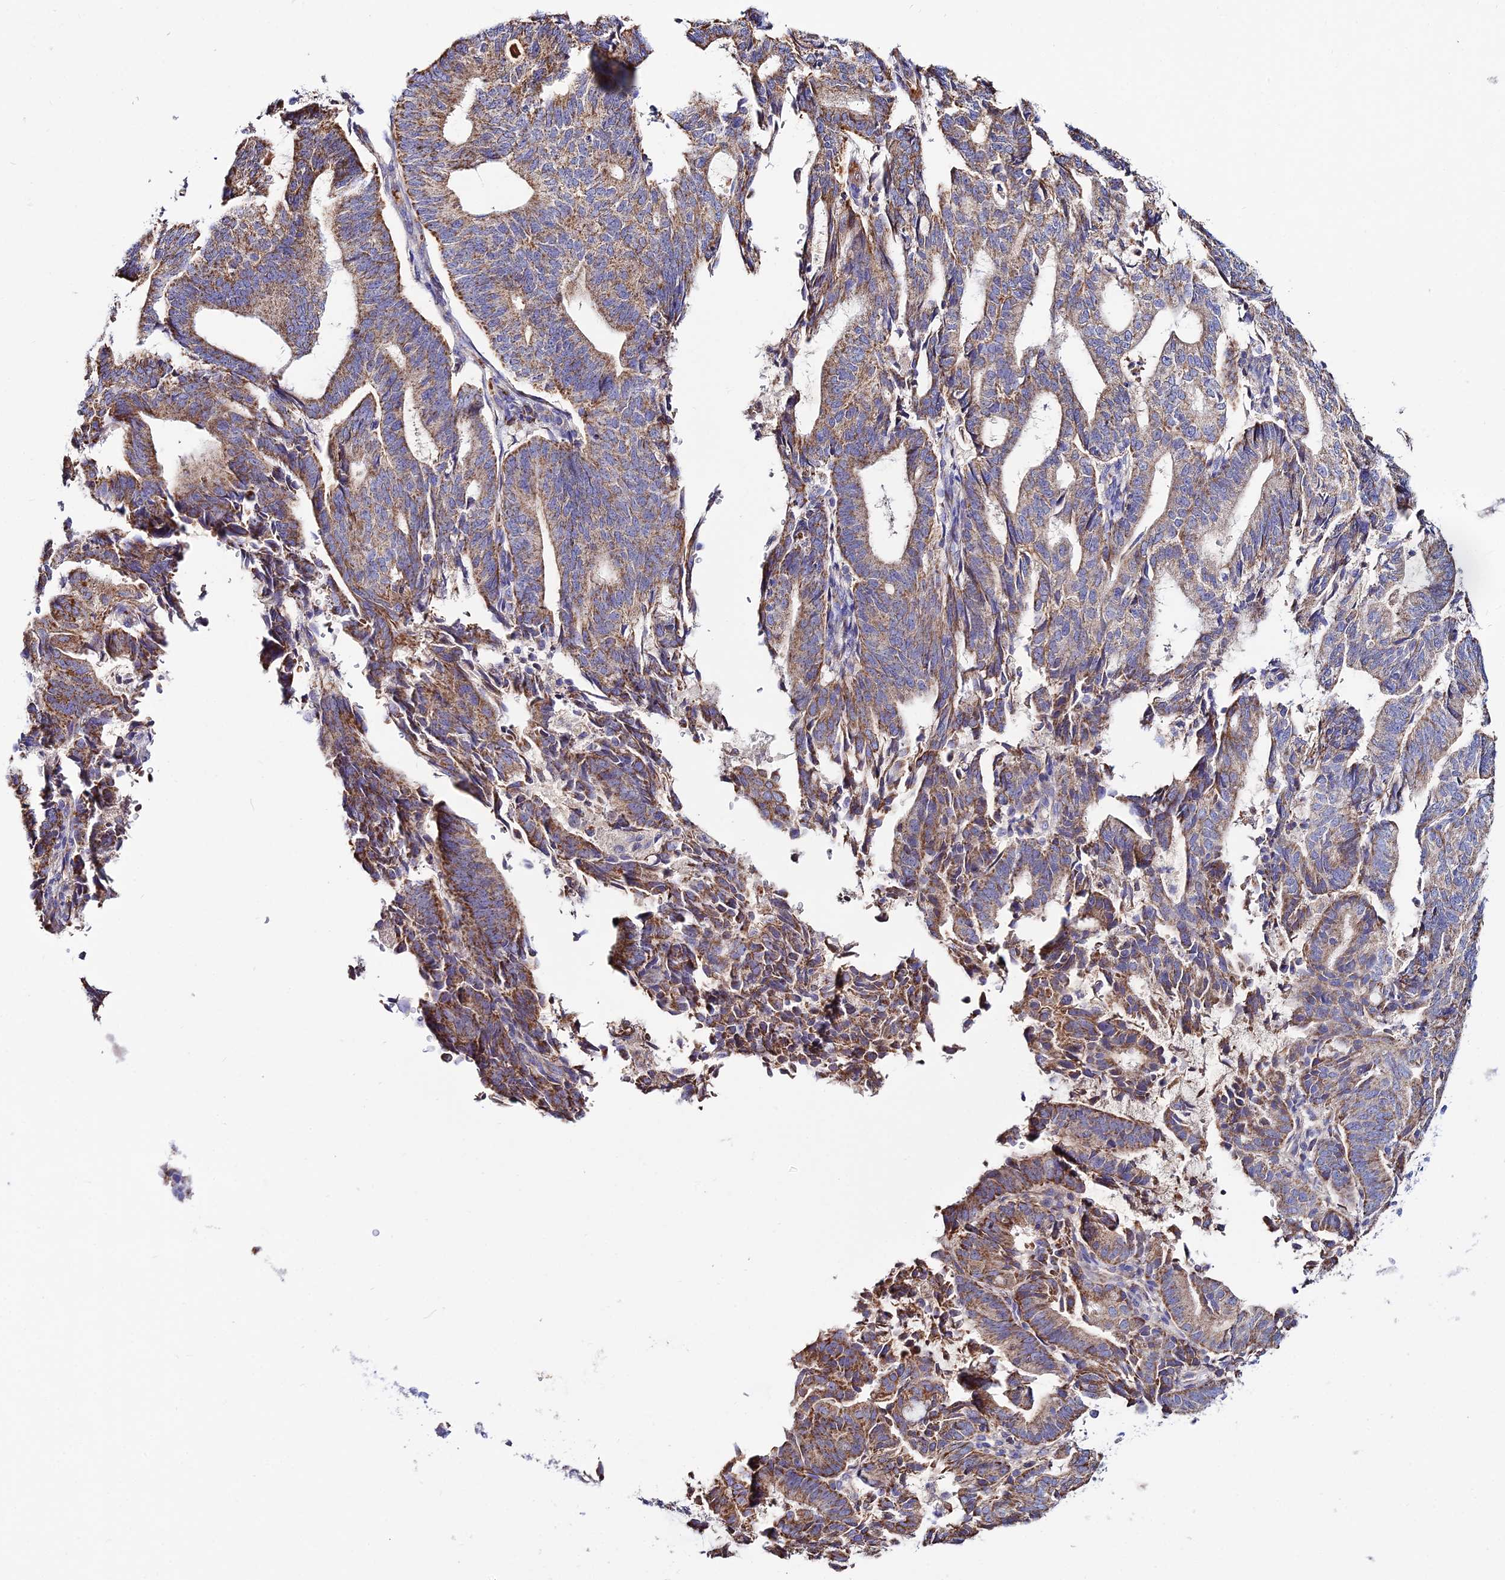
{"staining": {"intensity": "moderate", "quantity": "25%-75%", "location": "cytoplasmic/membranous"}, "tissue": "endometrial cancer", "cell_type": "Tumor cells", "image_type": "cancer", "snomed": [{"axis": "morphology", "description": "Adenocarcinoma, NOS"}, {"axis": "topography", "description": "Endometrium"}], "caption": "Immunohistochemical staining of human endometrial adenocarcinoma exhibits medium levels of moderate cytoplasmic/membranous positivity in approximately 25%-75% of tumor cells. (DAB (3,3'-diaminobenzidine) = brown stain, brightfield microscopy at high magnification).", "gene": "TYW5", "patient": {"sex": "female", "age": 70}}